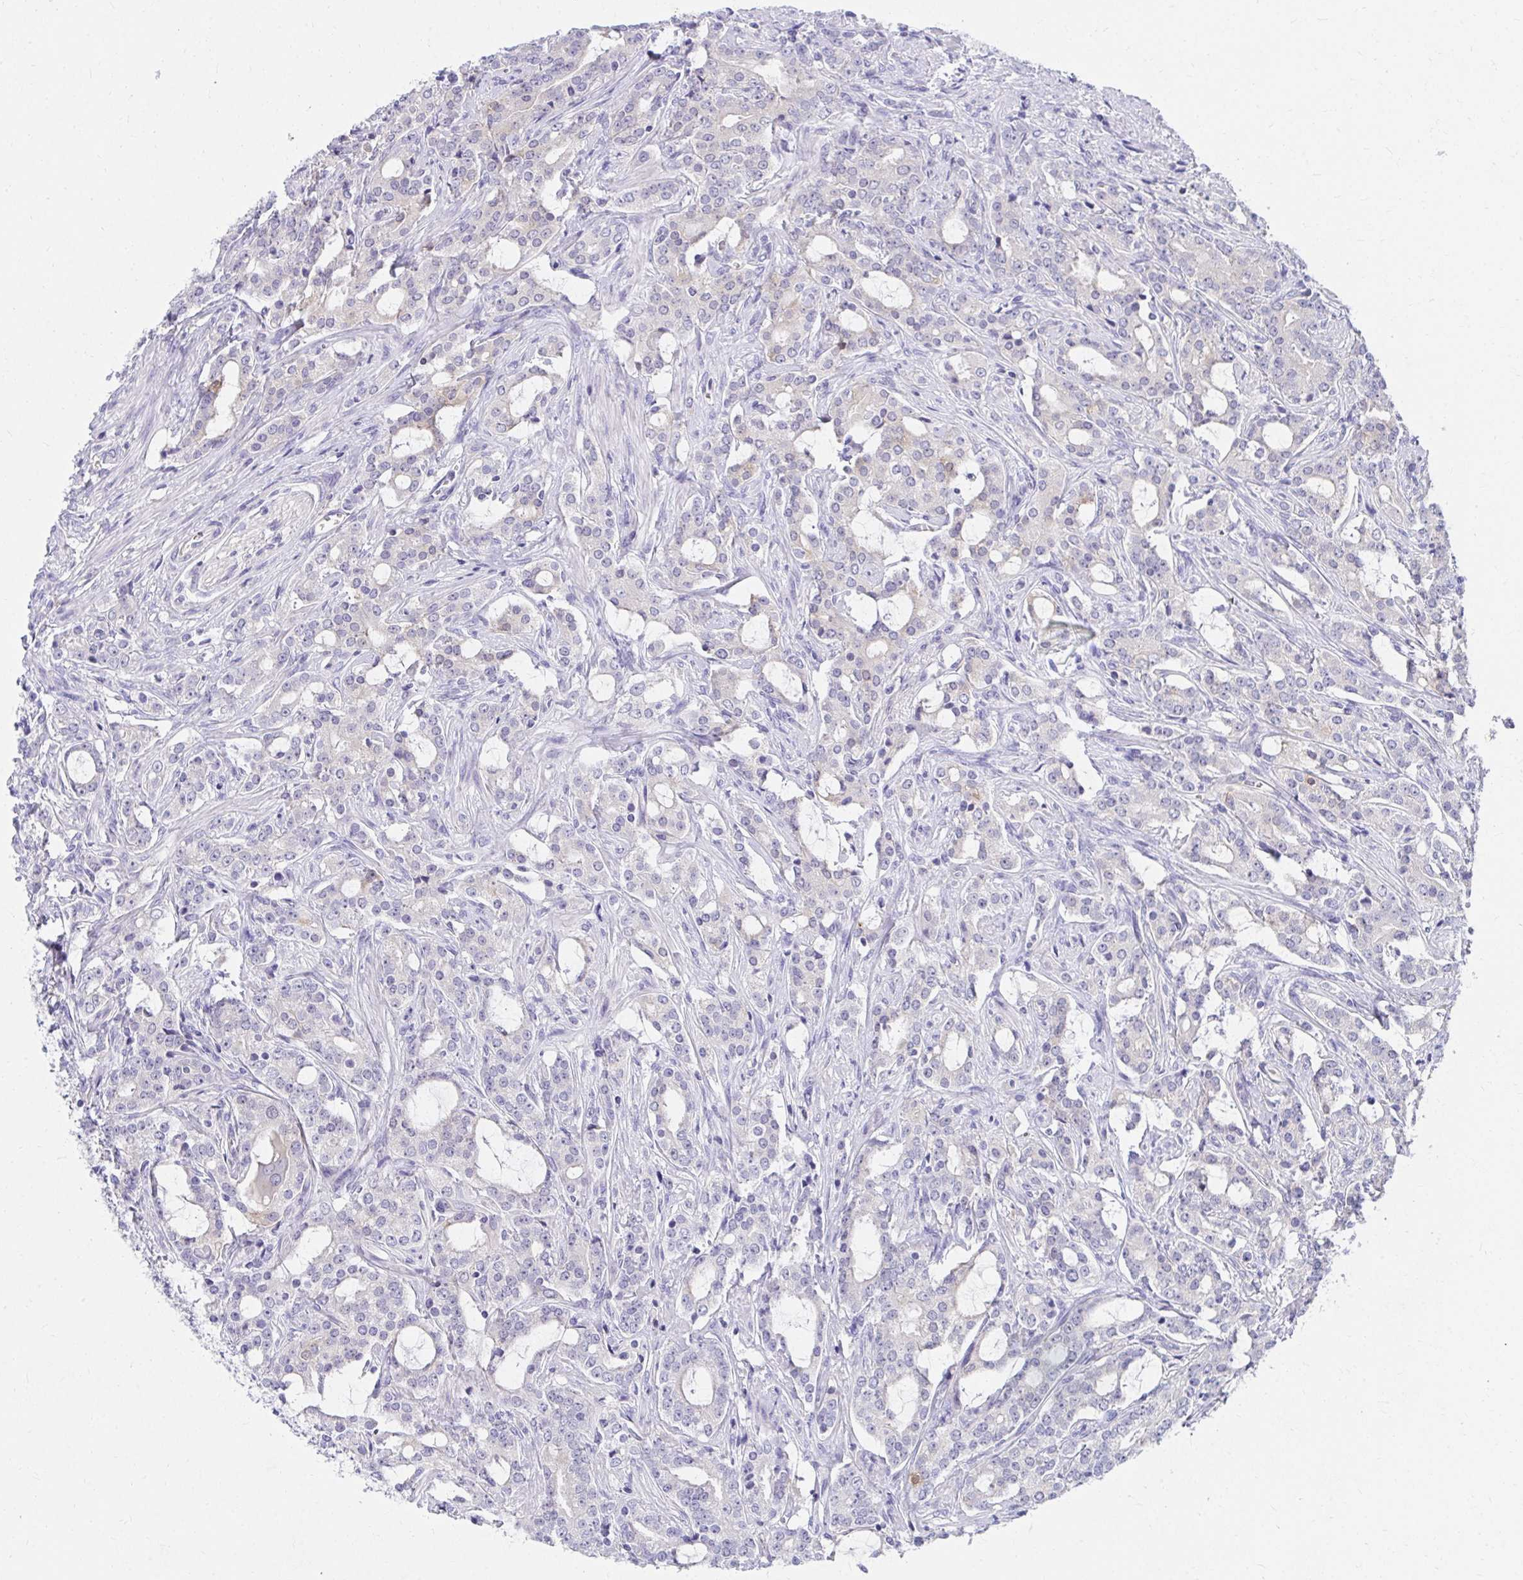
{"staining": {"intensity": "negative", "quantity": "none", "location": "none"}, "tissue": "prostate cancer", "cell_type": "Tumor cells", "image_type": "cancer", "snomed": [{"axis": "morphology", "description": "Adenocarcinoma, Medium grade"}, {"axis": "topography", "description": "Prostate"}], "caption": "Tumor cells show no significant positivity in adenocarcinoma (medium-grade) (prostate).", "gene": "C19orf81", "patient": {"sex": "male", "age": 57}}